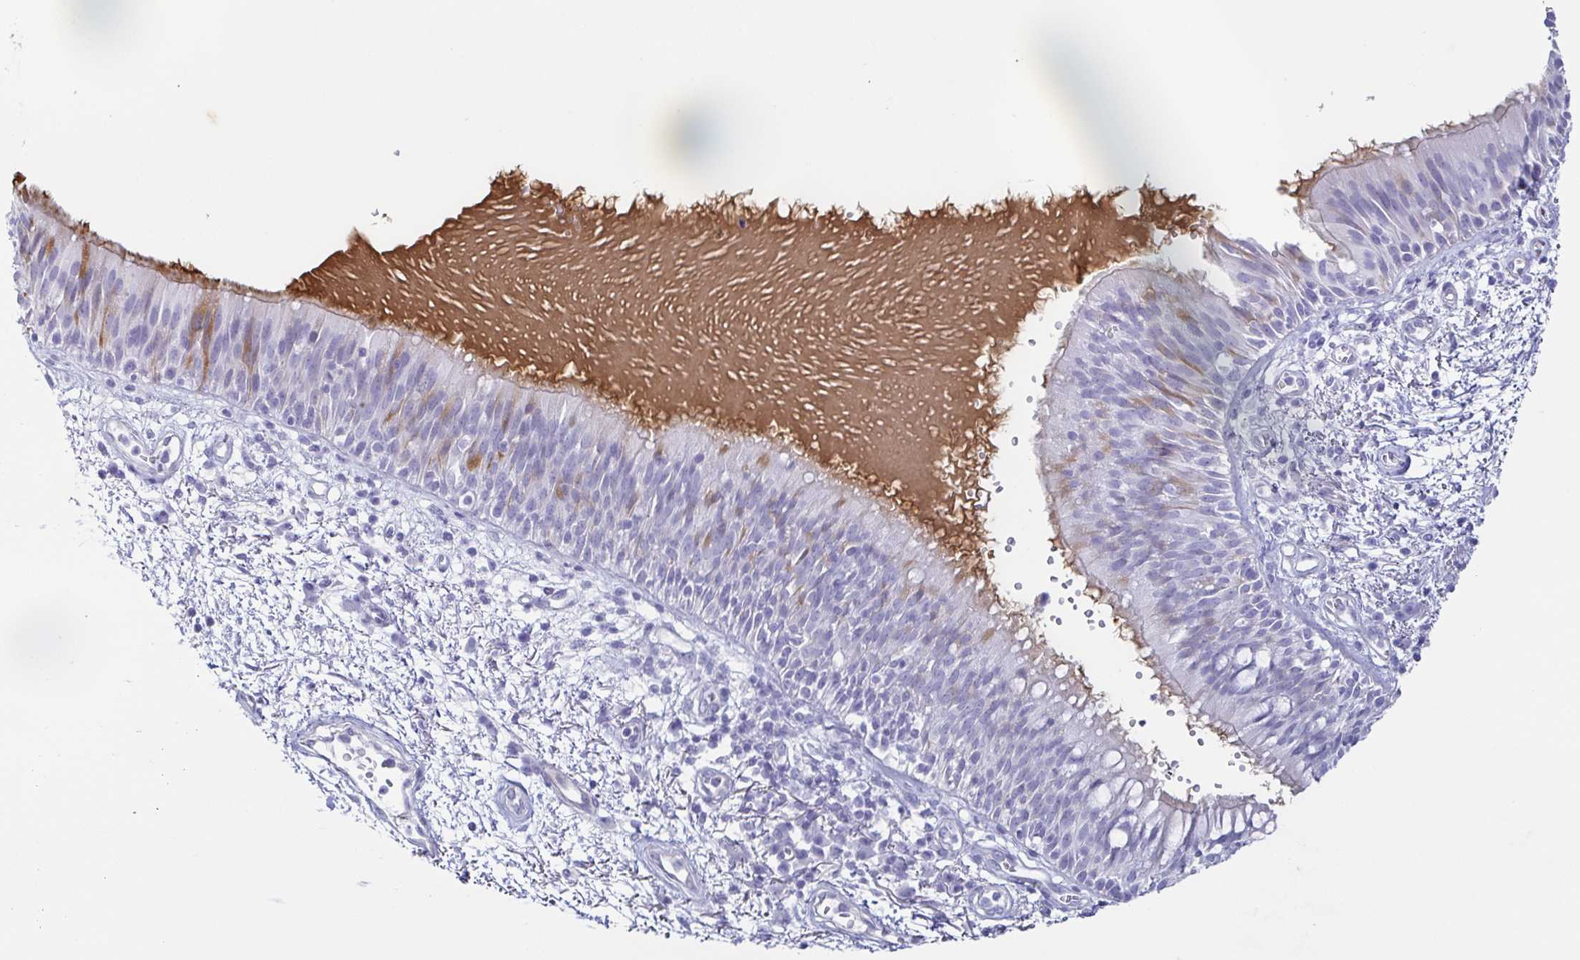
{"staining": {"intensity": "weak", "quantity": "<25%", "location": "cytoplasmic/membranous"}, "tissue": "bronchus", "cell_type": "Respiratory epithelial cells", "image_type": "normal", "snomed": [{"axis": "morphology", "description": "Normal tissue, NOS"}, {"axis": "morphology", "description": "Squamous cell carcinoma, NOS"}, {"axis": "topography", "description": "Cartilage tissue"}, {"axis": "topography", "description": "Bronchus"}, {"axis": "topography", "description": "Lung"}], "caption": "Respiratory epithelial cells are negative for brown protein staining in normal bronchus.", "gene": "ENSG00000275778", "patient": {"sex": "male", "age": 66}}